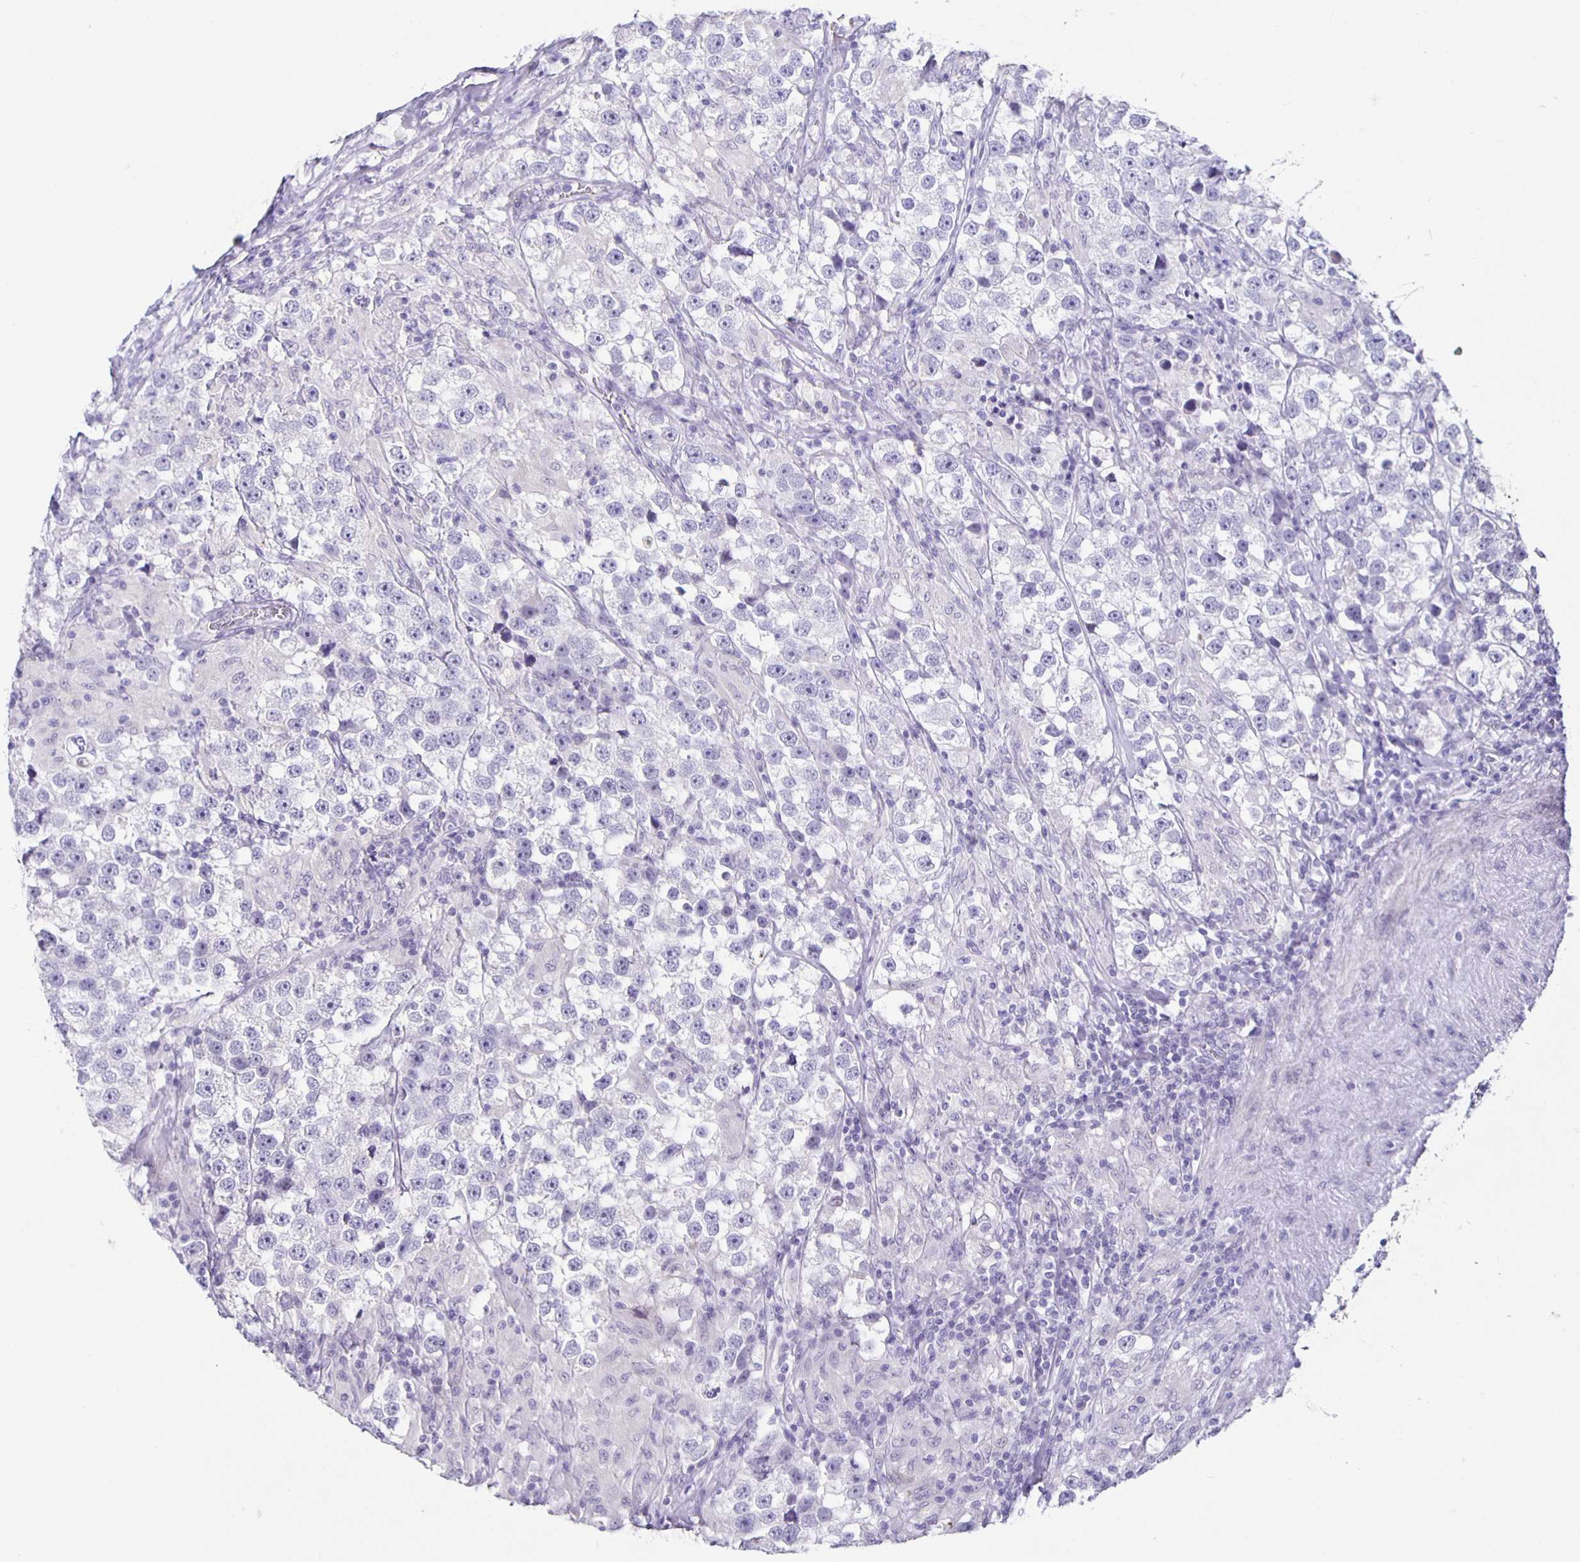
{"staining": {"intensity": "negative", "quantity": "none", "location": "none"}, "tissue": "testis cancer", "cell_type": "Tumor cells", "image_type": "cancer", "snomed": [{"axis": "morphology", "description": "Seminoma, NOS"}, {"axis": "topography", "description": "Testis"}], "caption": "Protein analysis of seminoma (testis) displays no significant expression in tumor cells.", "gene": "CARNS1", "patient": {"sex": "male", "age": 46}}